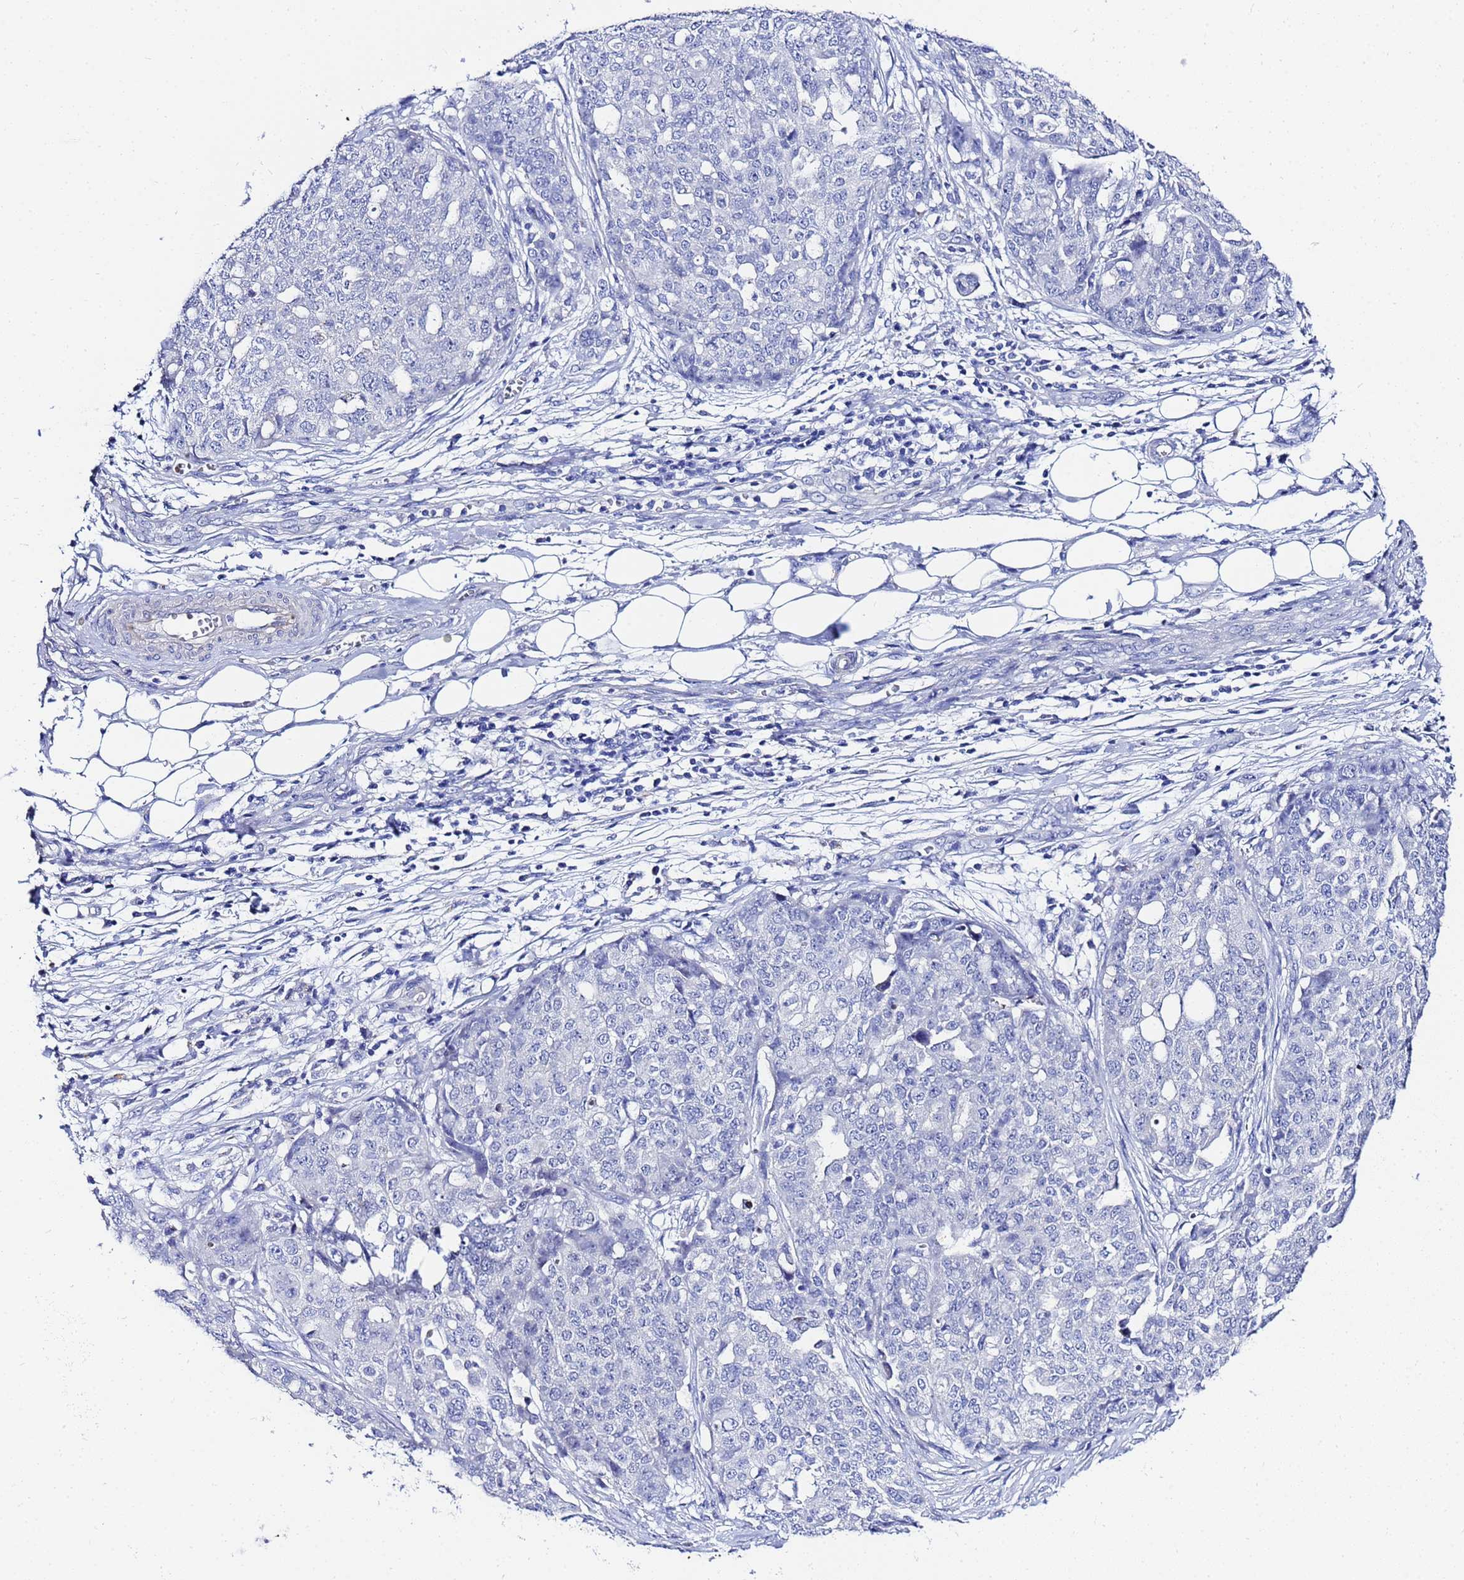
{"staining": {"intensity": "negative", "quantity": "none", "location": "none"}, "tissue": "ovarian cancer", "cell_type": "Tumor cells", "image_type": "cancer", "snomed": [{"axis": "morphology", "description": "Cystadenocarcinoma, serous, NOS"}, {"axis": "topography", "description": "Soft tissue"}, {"axis": "topography", "description": "Ovary"}], "caption": "Immunohistochemistry (IHC) histopathology image of neoplastic tissue: human serous cystadenocarcinoma (ovarian) stained with DAB (3,3'-diaminobenzidine) shows no significant protein staining in tumor cells. The staining is performed using DAB (3,3'-diaminobenzidine) brown chromogen with nuclei counter-stained in using hematoxylin.", "gene": "ZNF26", "patient": {"sex": "female", "age": 57}}